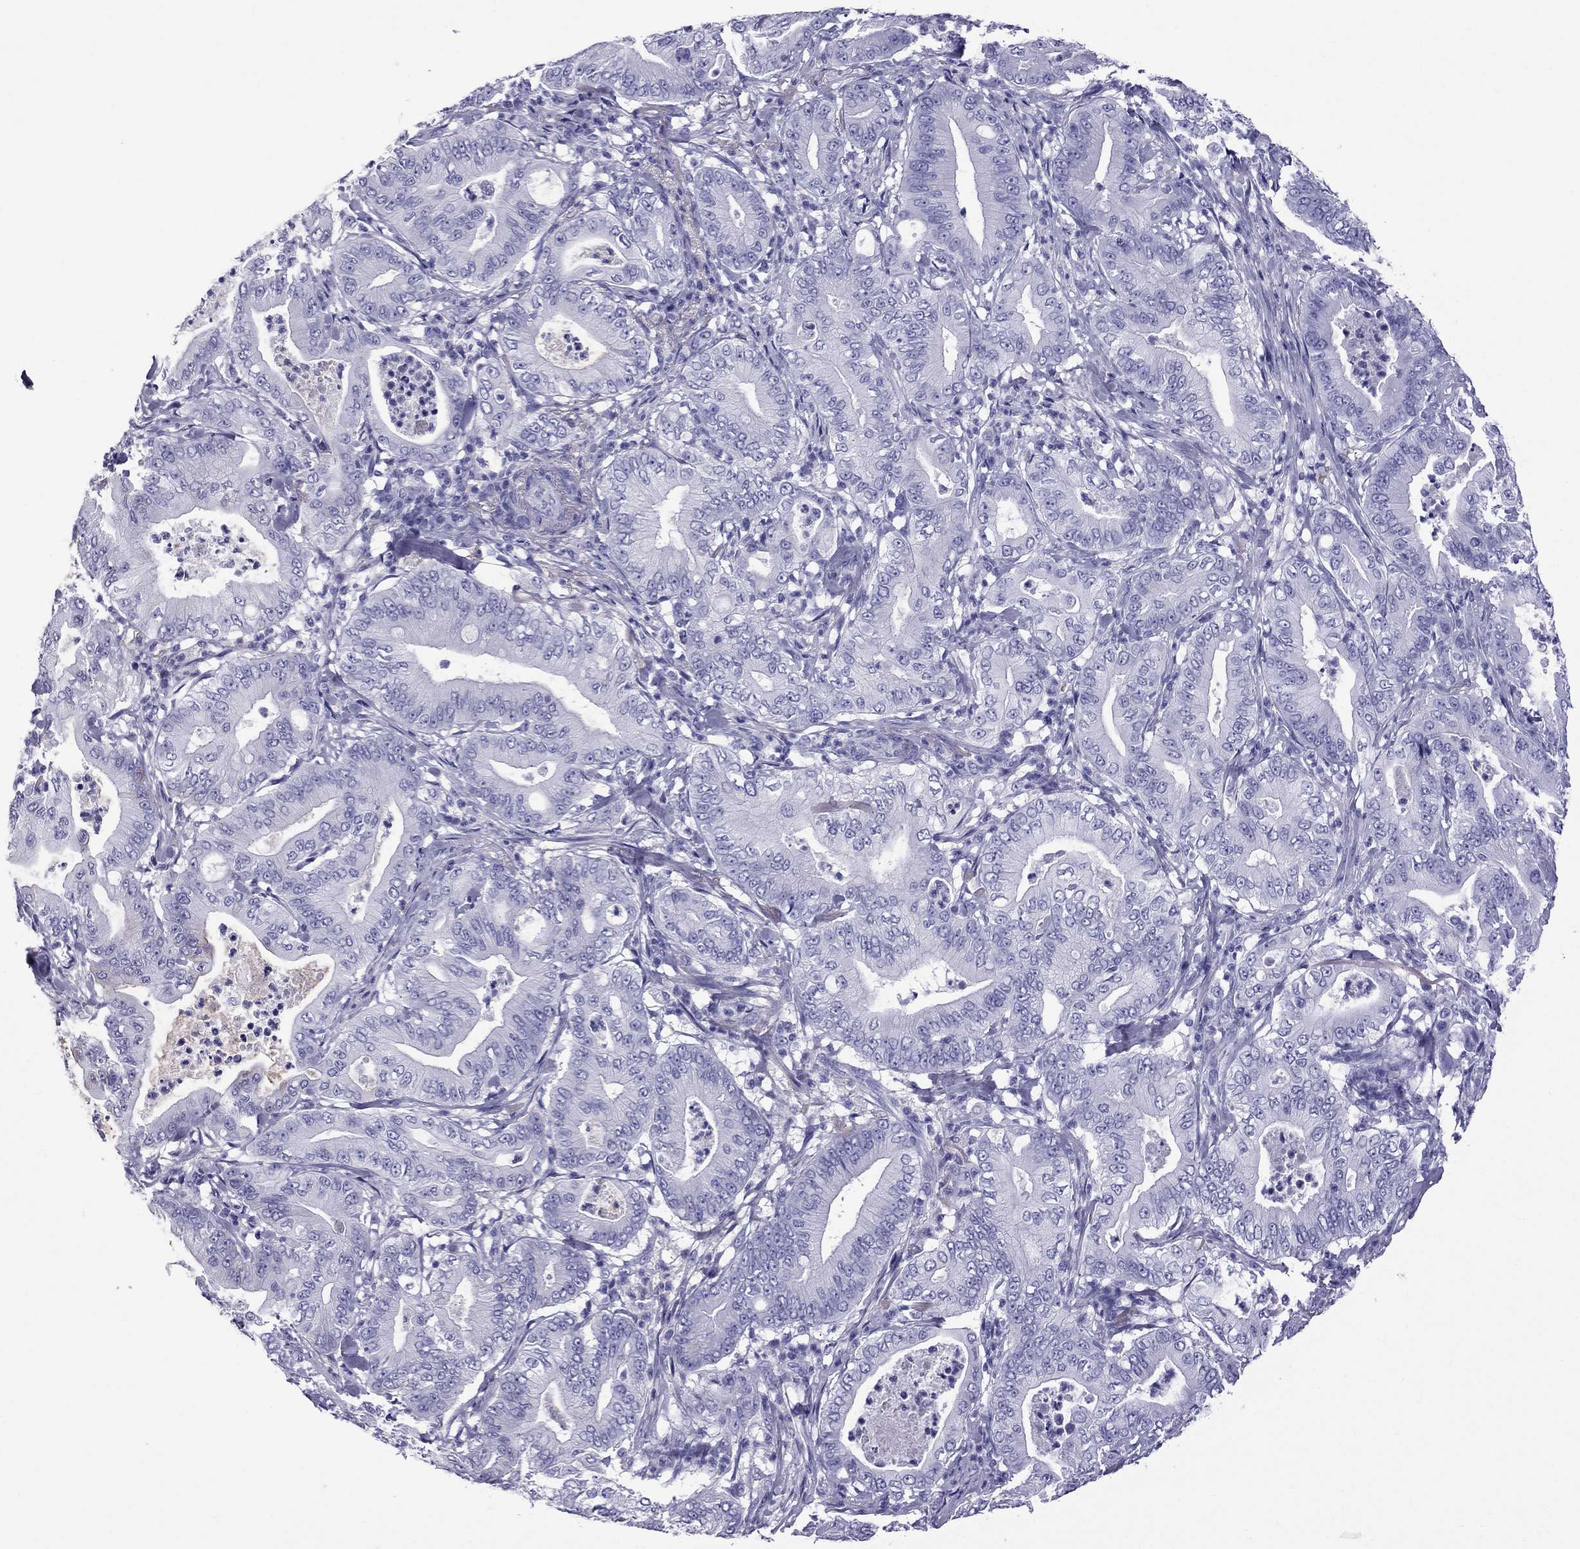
{"staining": {"intensity": "negative", "quantity": "none", "location": "none"}, "tissue": "pancreatic cancer", "cell_type": "Tumor cells", "image_type": "cancer", "snomed": [{"axis": "morphology", "description": "Adenocarcinoma, NOS"}, {"axis": "topography", "description": "Pancreas"}], "caption": "DAB (3,3'-diaminobenzidine) immunohistochemical staining of human adenocarcinoma (pancreatic) shows no significant staining in tumor cells. The staining is performed using DAB brown chromogen with nuclei counter-stained in using hematoxylin.", "gene": "SCART1", "patient": {"sex": "male", "age": 71}}